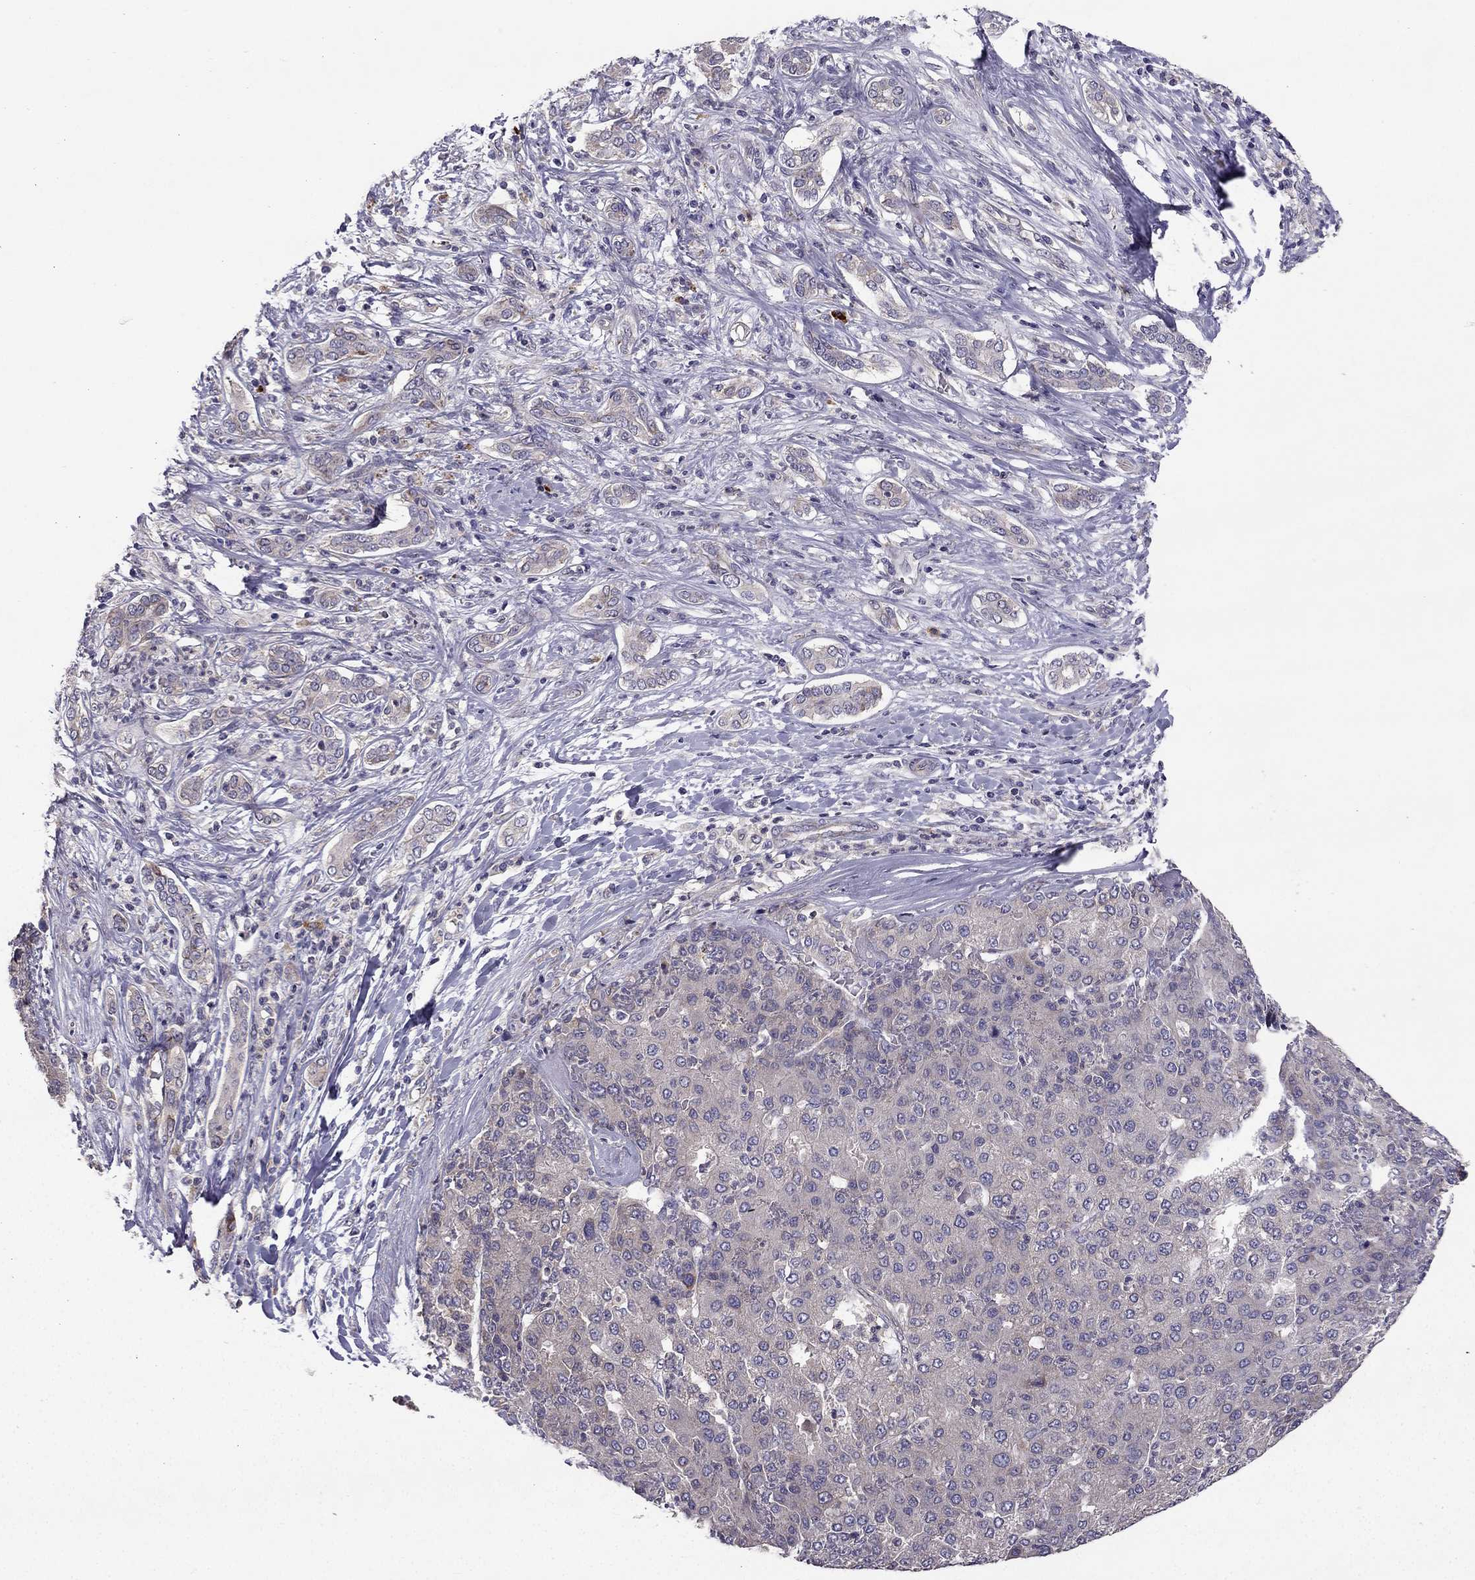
{"staining": {"intensity": "negative", "quantity": "none", "location": "none"}, "tissue": "liver cancer", "cell_type": "Tumor cells", "image_type": "cancer", "snomed": [{"axis": "morphology", "description": "Carcinoma, Hepatocellular, NOS"}, {"axis": "topography", "description": "Liver"}], "caption": "Tumor cells are negative for brown protein staining in liver hepatocellular carcinoma.", "gene": "STXBP5", "patient": {"sex": "male", "age": 65}}